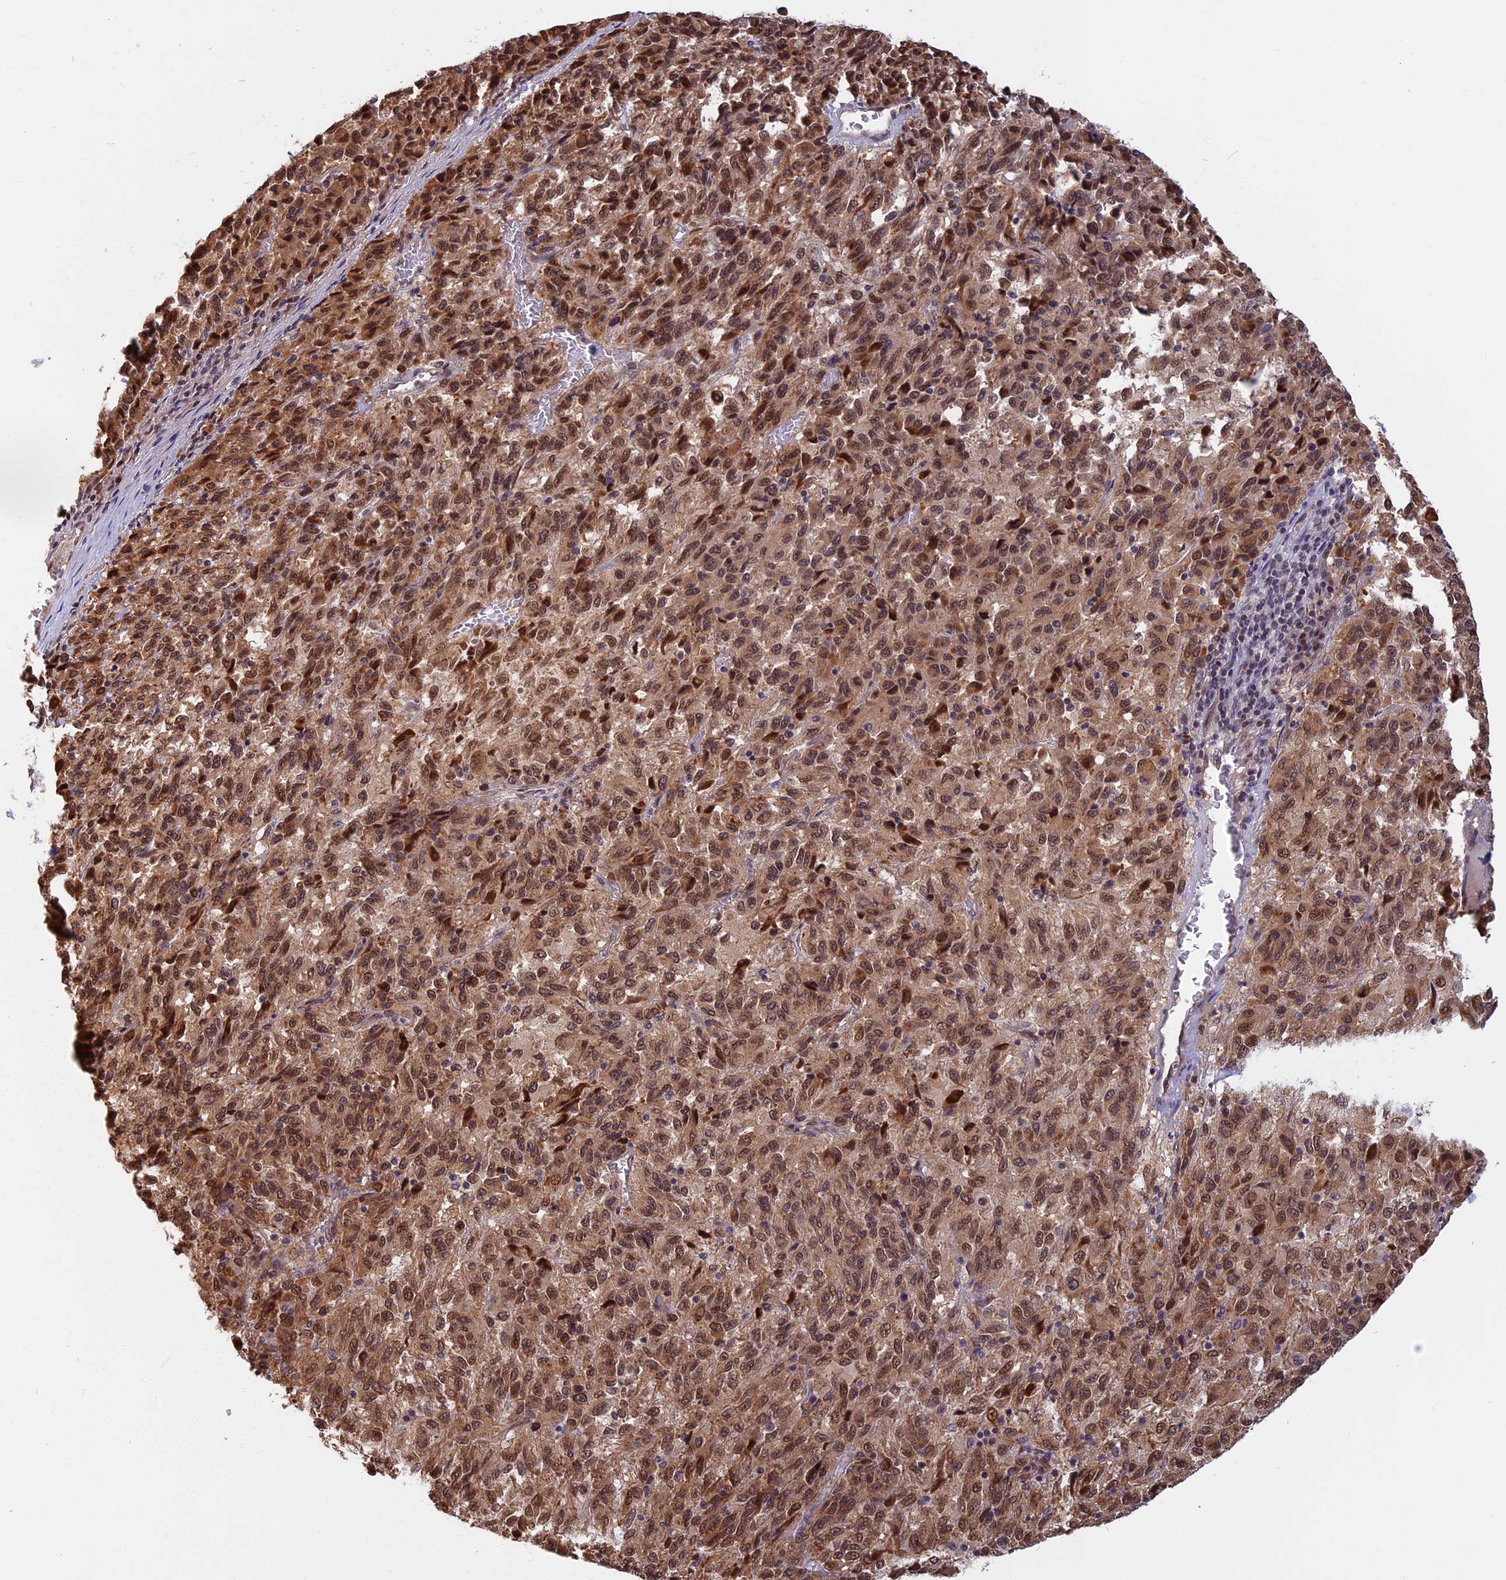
{"staining": {"intensity": "moderate", "quantity": ">75%", "location": "cytoplasmic/membranous,nuclear"}, "tissue": "melanoma", "cell_type": "Tumor cells", "image_type": "cancer", "snomed": [{"axis": "morphology", "description": "Malignant melanoma, Metastatic site"}, {"axis": "topography", "description": "Lung"}], "caption": "An immunohistochemistry image of tumor tissue is shown. Protein staining in brown highlights moderate cytoplasmic/membranous and nuclear positivity in melanoma within tumor cells. The protein is shown in brown color, while the nuclei are stained blue.", "gene": "CCDC113", "patient": {"sex": "male", "age": 64}}